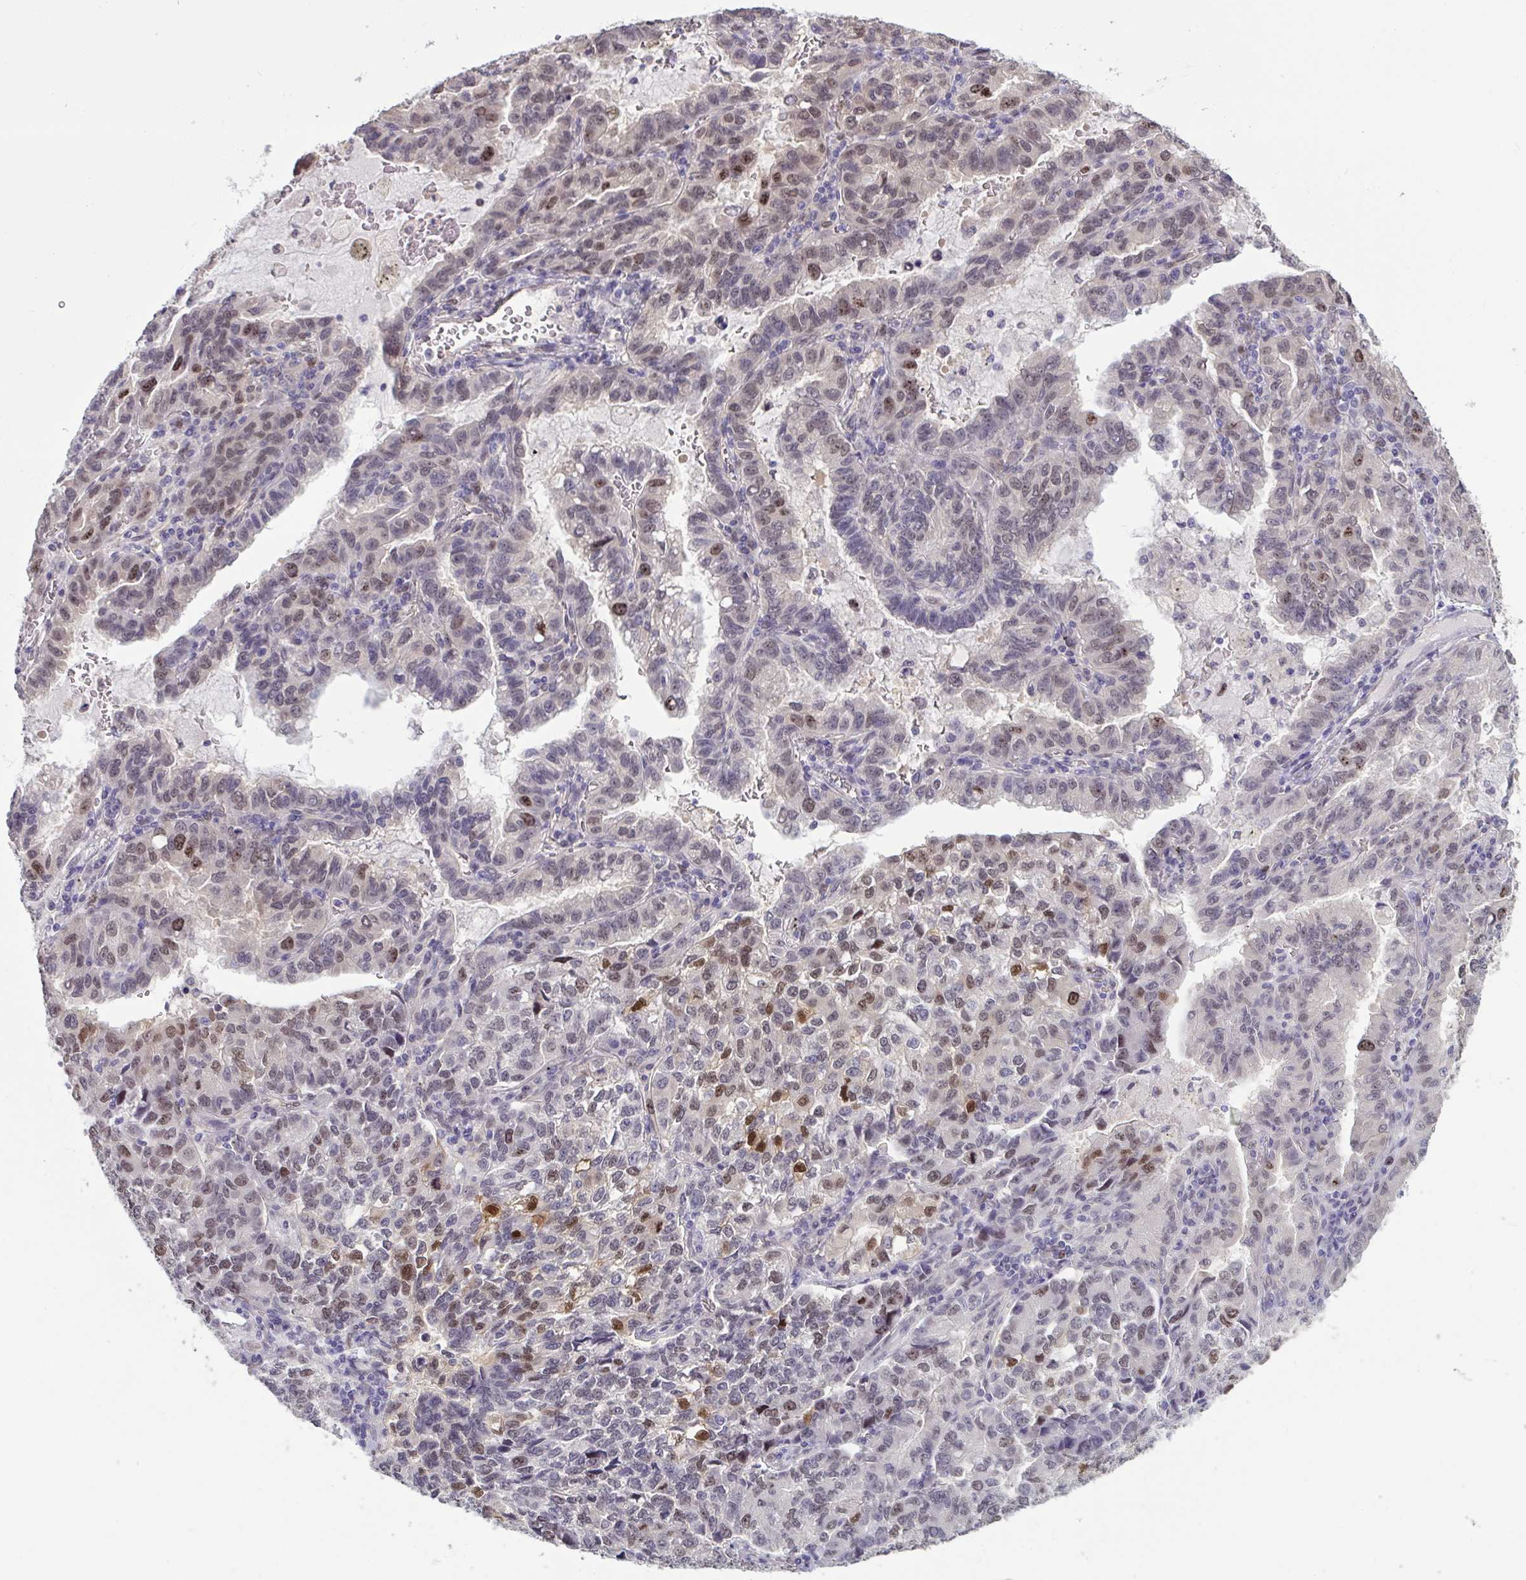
{"staining": {"intensity": "weak", "quantity": "25%-75%", "location": "nuclear"}, "tissue": "lung cancer", "cell_type": "Tumor cells", "image_type": "cancer", "snomed": [{"axis": "morphology", "description": "Adenocarcinoma, NOS"}, {"axis": "topography", "description": "Lymph node"}, {"axis": "topography", "description": "Lung"}], "caption": "Human adenocarcinoma (lung) stained for a protein (brown) shows weak nuclear positive expression in approximately 25%-75% of tumor cells.", "gene": "SETD7", "patient": {"sex": "male", "age": 66}}